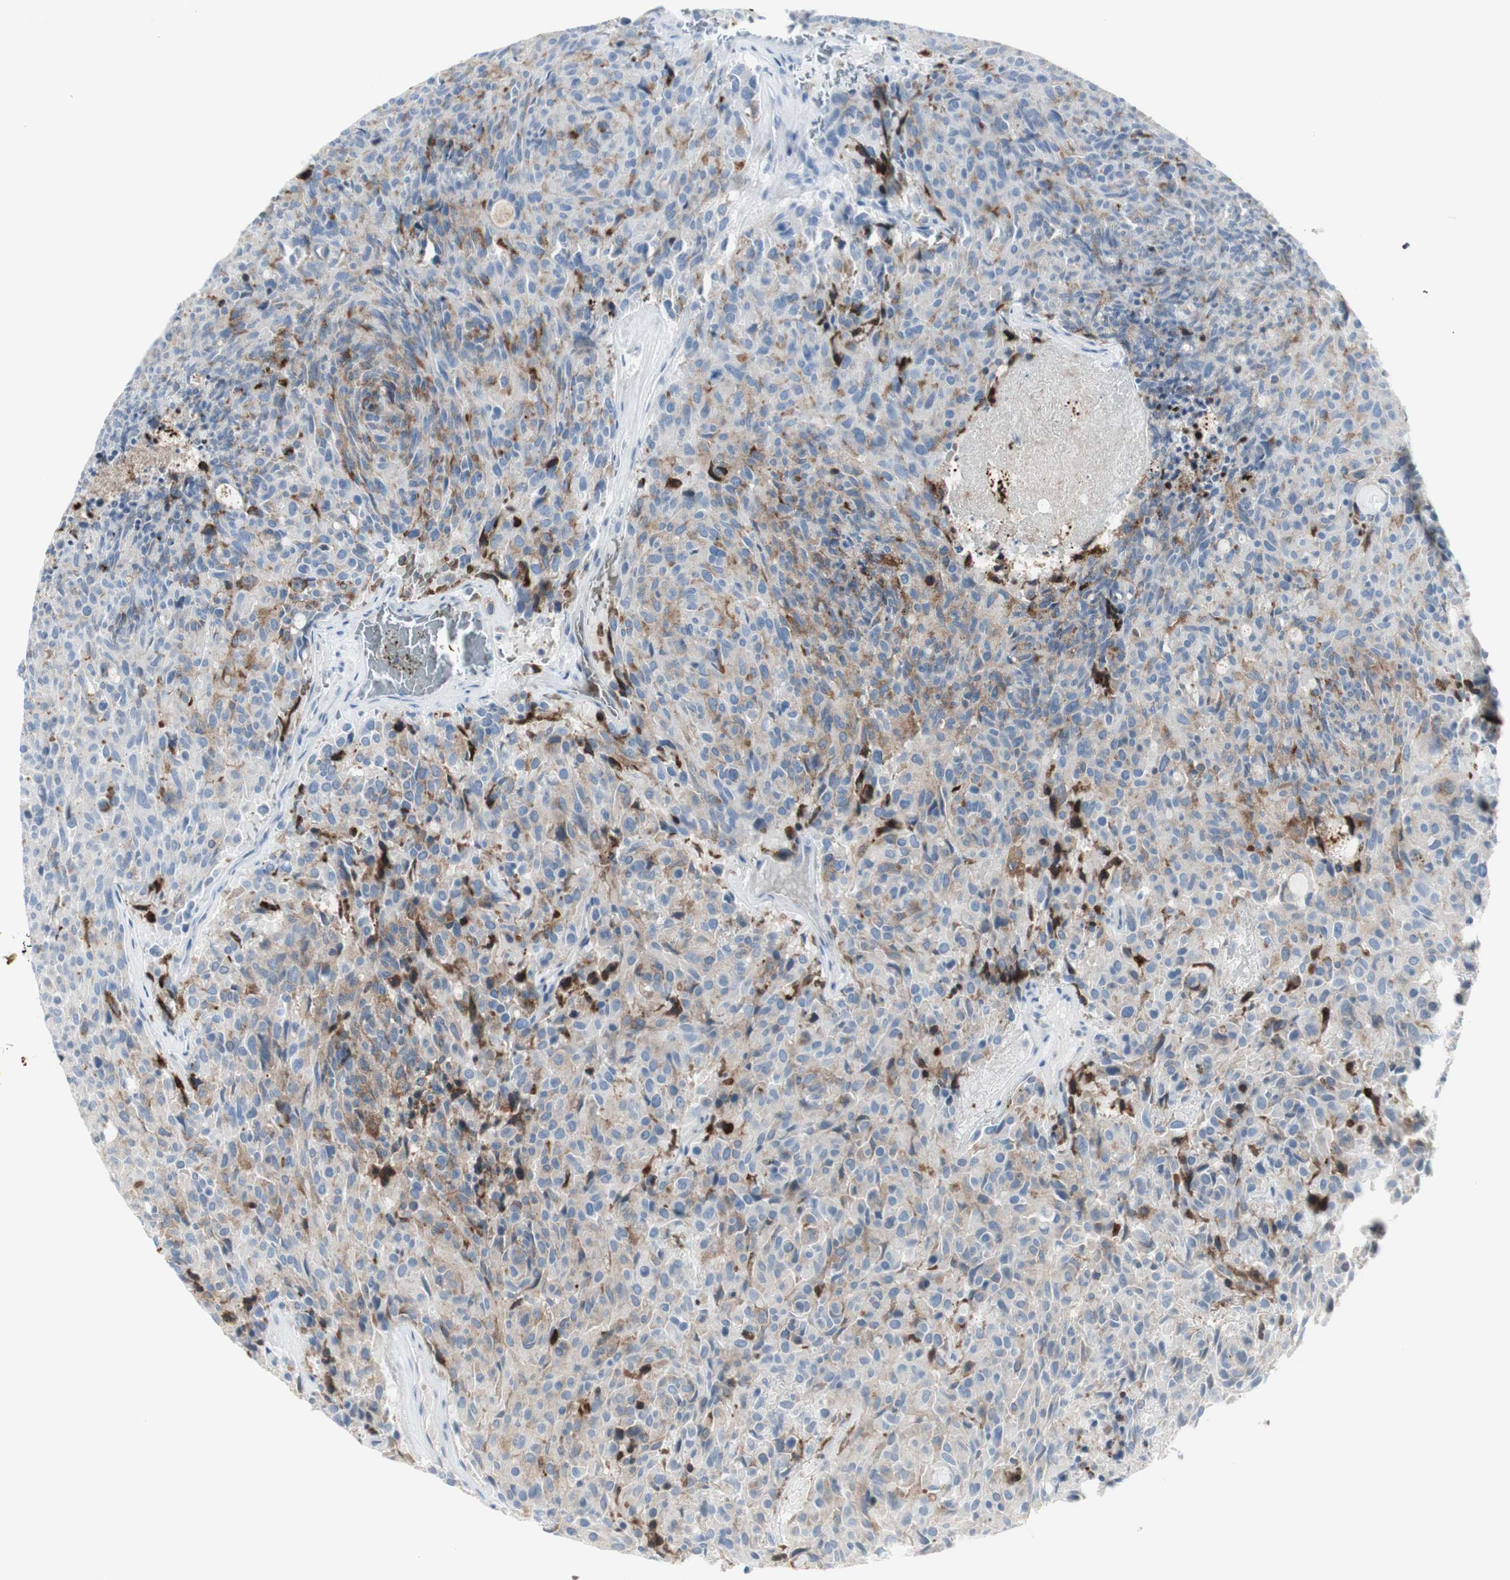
{"staining": {"intensity": "moderate", "quantity": "25%-75%", "location": "cytoplasmic/membranous"}, "tissue": "carcinoid", "cell_type": "Tumor cells", "image_type": "cancer", "snomed": [{"axis": "morphology", "description": "Carcinoid, malignant, NOS"}, {"axis": "topography", "description": "Pancreas"}], "caption": "Immunohistochemical staining of human carcinoid reveals medium levels of moderate cytoplasmic/membranous protein staining in approximately 25%-75% of tumor cells.", "gene": "MDK", "patient": {"sex": "female", "age": 54}}